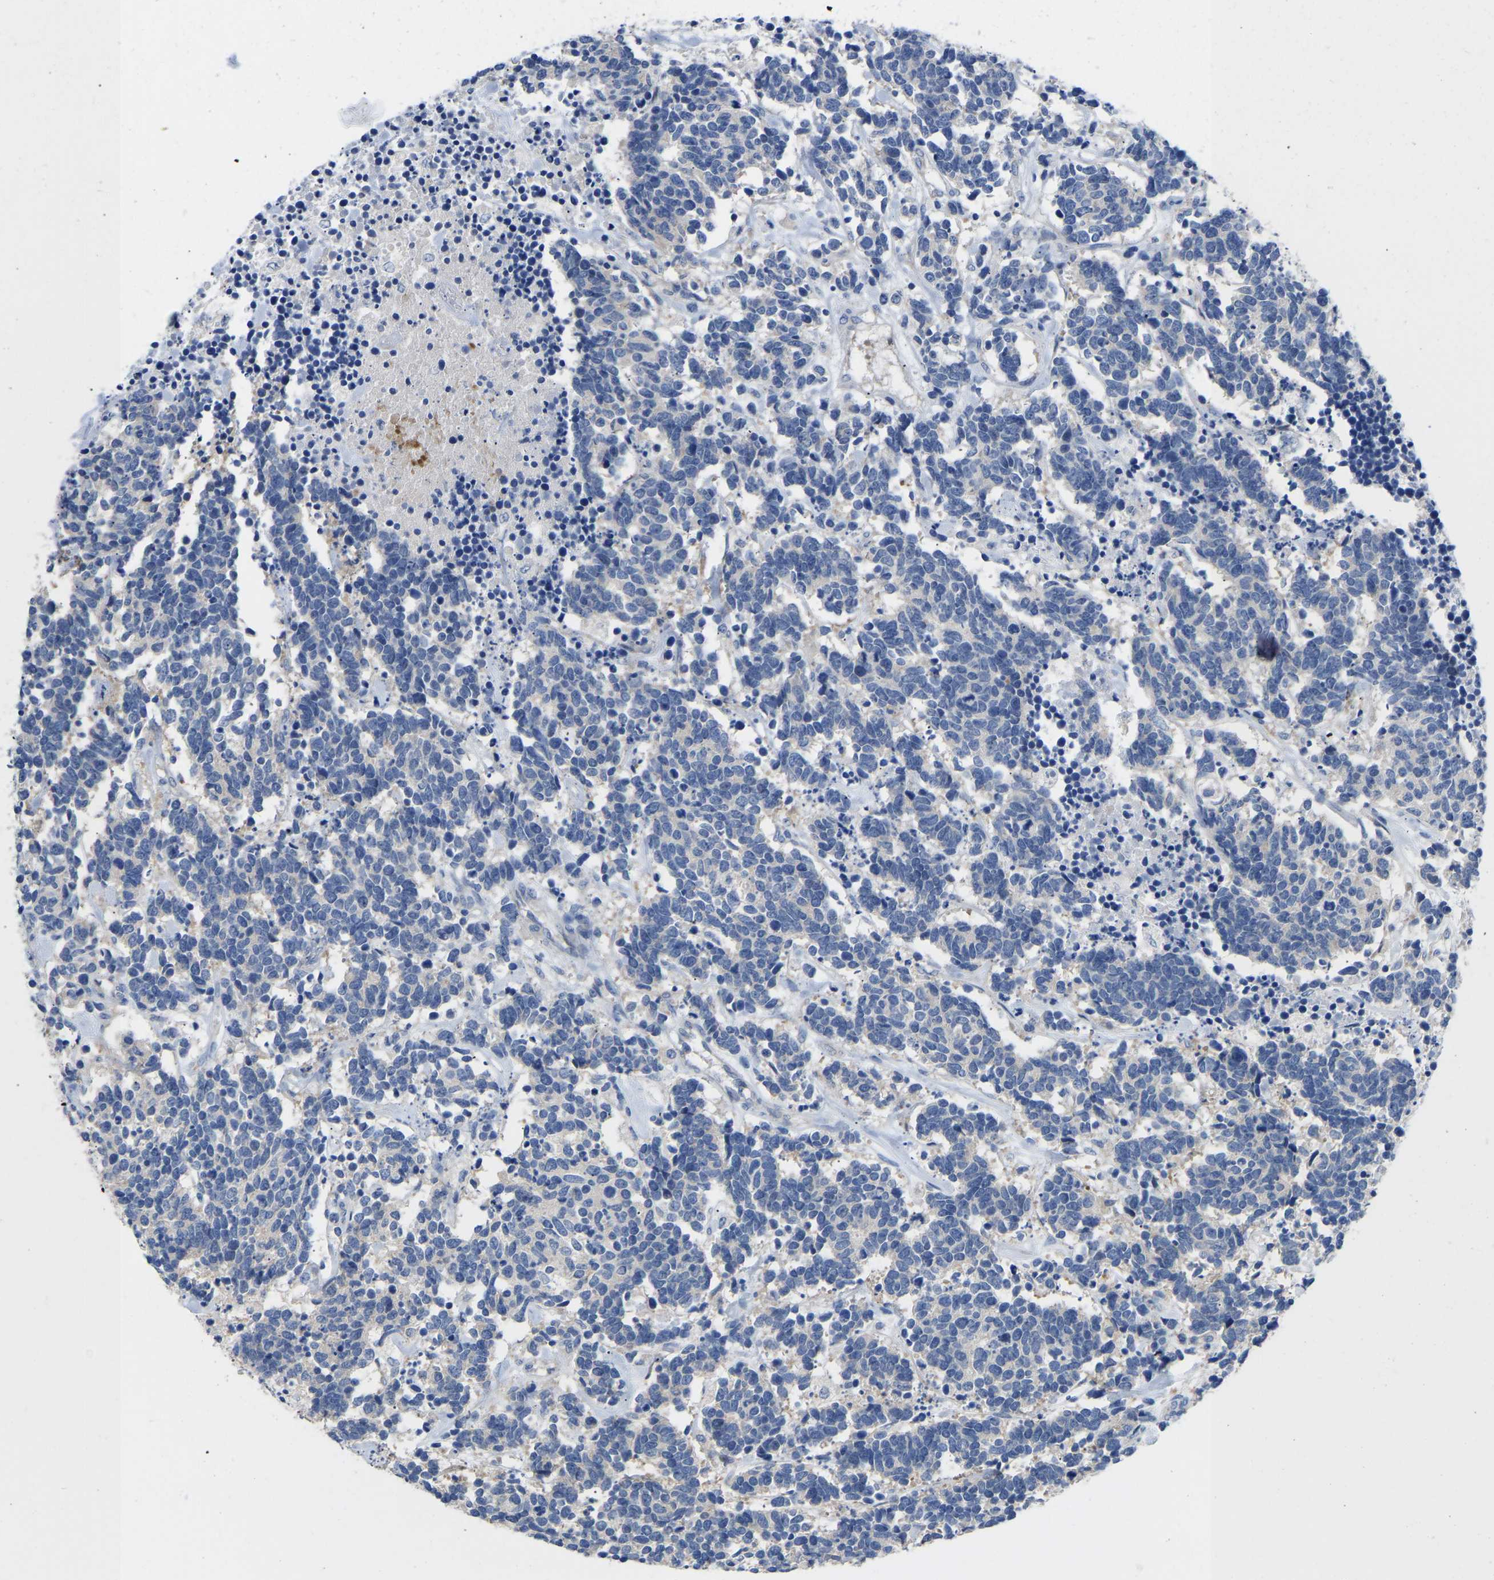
{"staining": {"intensity": "negative", "quantity": "none", "location": "none"}, "tissue": "carcinoid", "cell_type": "Tumor cells", "image_type": "cancer", "snomed": [{"axis": "morphology", "description": "Carcinoma, NOS"}, {"axis": "morphology", "description": "Carcinoid, malignant, NOS"}, {"axis": "topography", "description": "Urinary bladder"}], "caption": "Malignant carcinoid was stained to show a protein in brown. There is no significant positivity in tumor cells.", "gene": "ABCA10", "patient": {"sex": "male", "age": 57}}